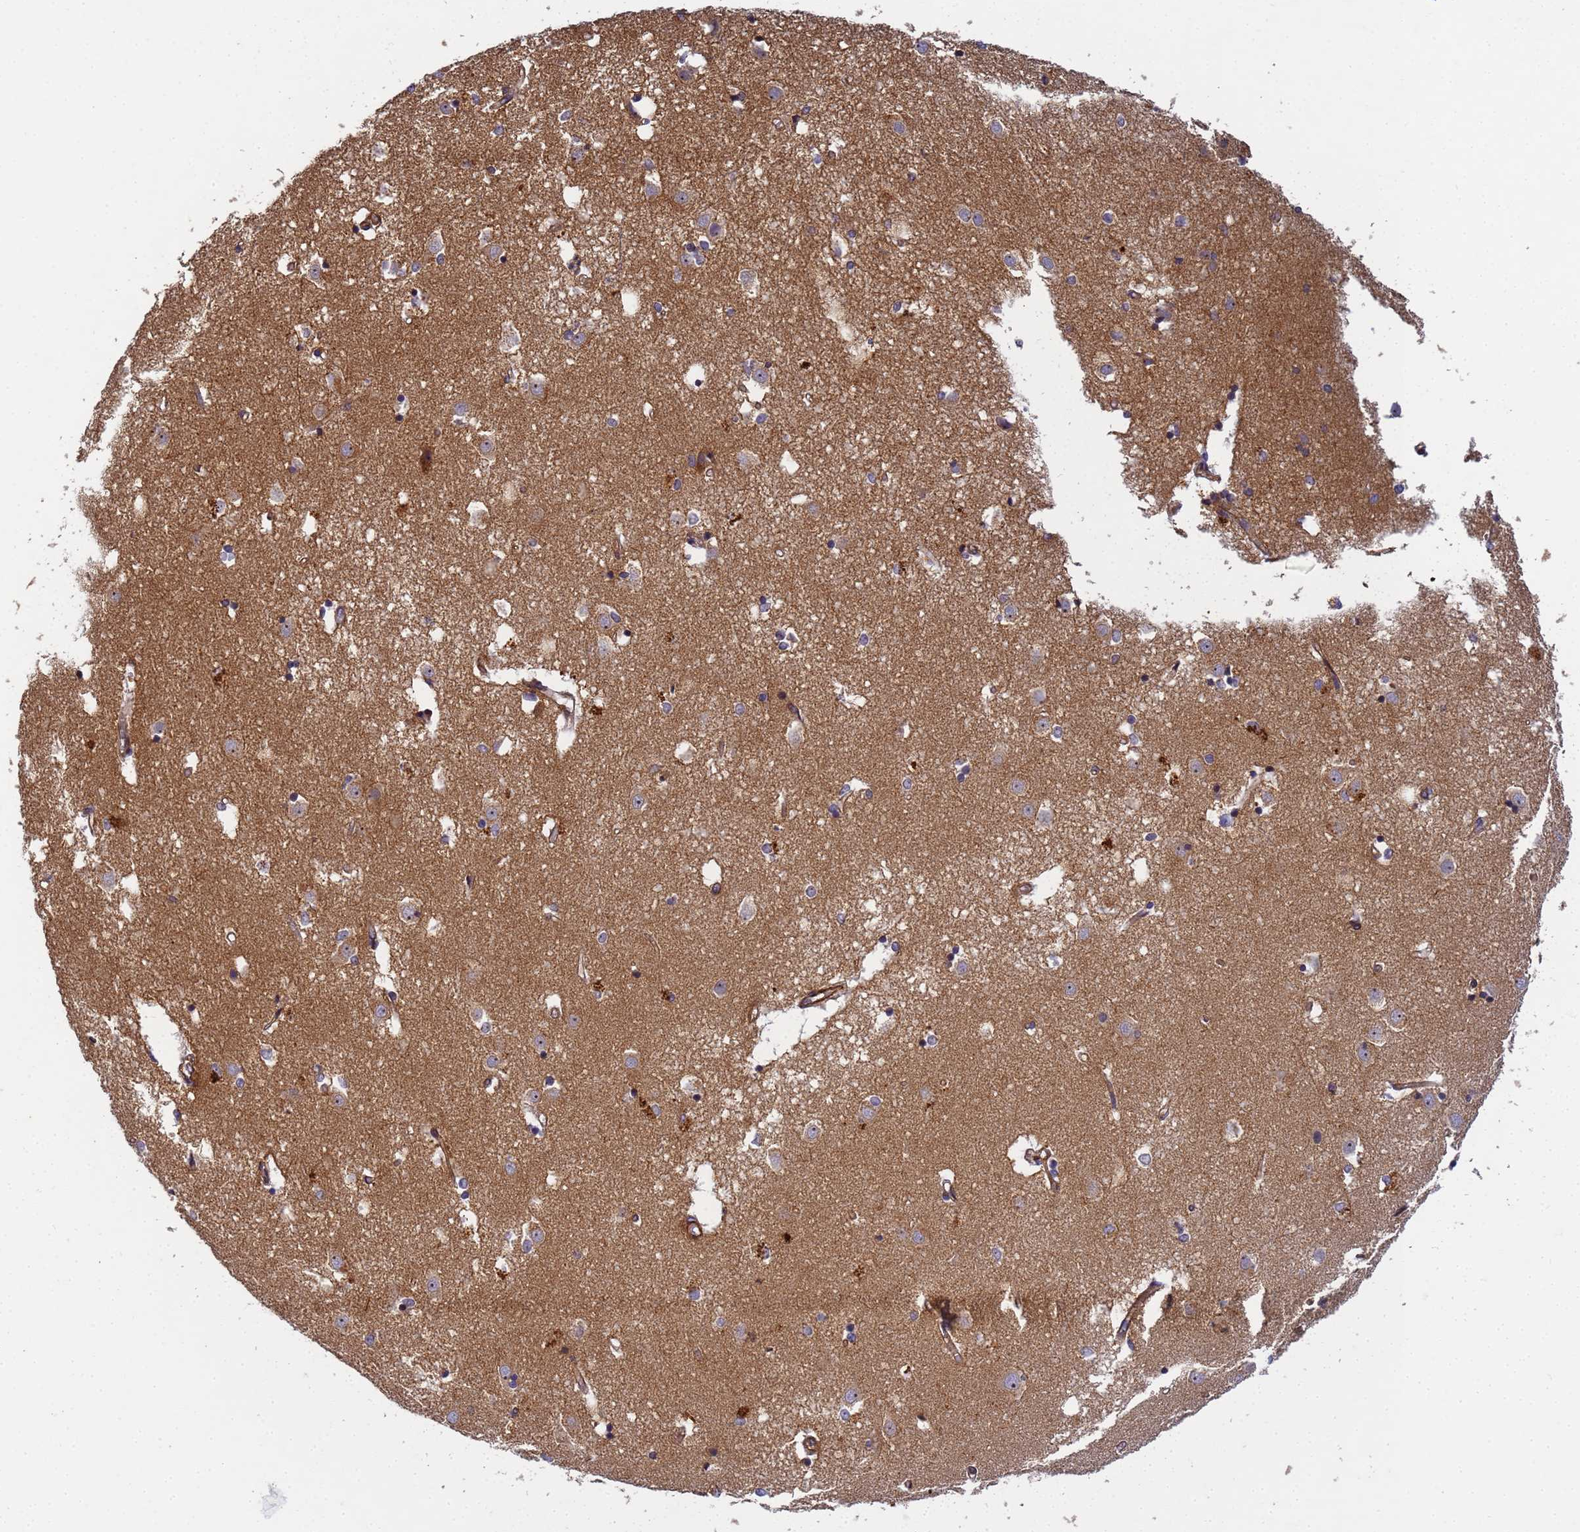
{"staining": {"intensity": "weak", "quantity": "<25%", "location": "cytoplasmic/membranous"}, "tissue": "caudate", "cell_type": "Glial cells", "image_type": "normal", "snomed": [{"axis": "morphology", "description": "Normal tissue, NOS"}, {"axis": "topography", "description": "Lateral ventricle wall"}], "caption": "IHC photomicrograph of normal caudate stained for a protein (brown), which reveals no positivity in glial cells.", "gene": "RALGAPA2", "patient": {"sex": "male", "age": 45}}